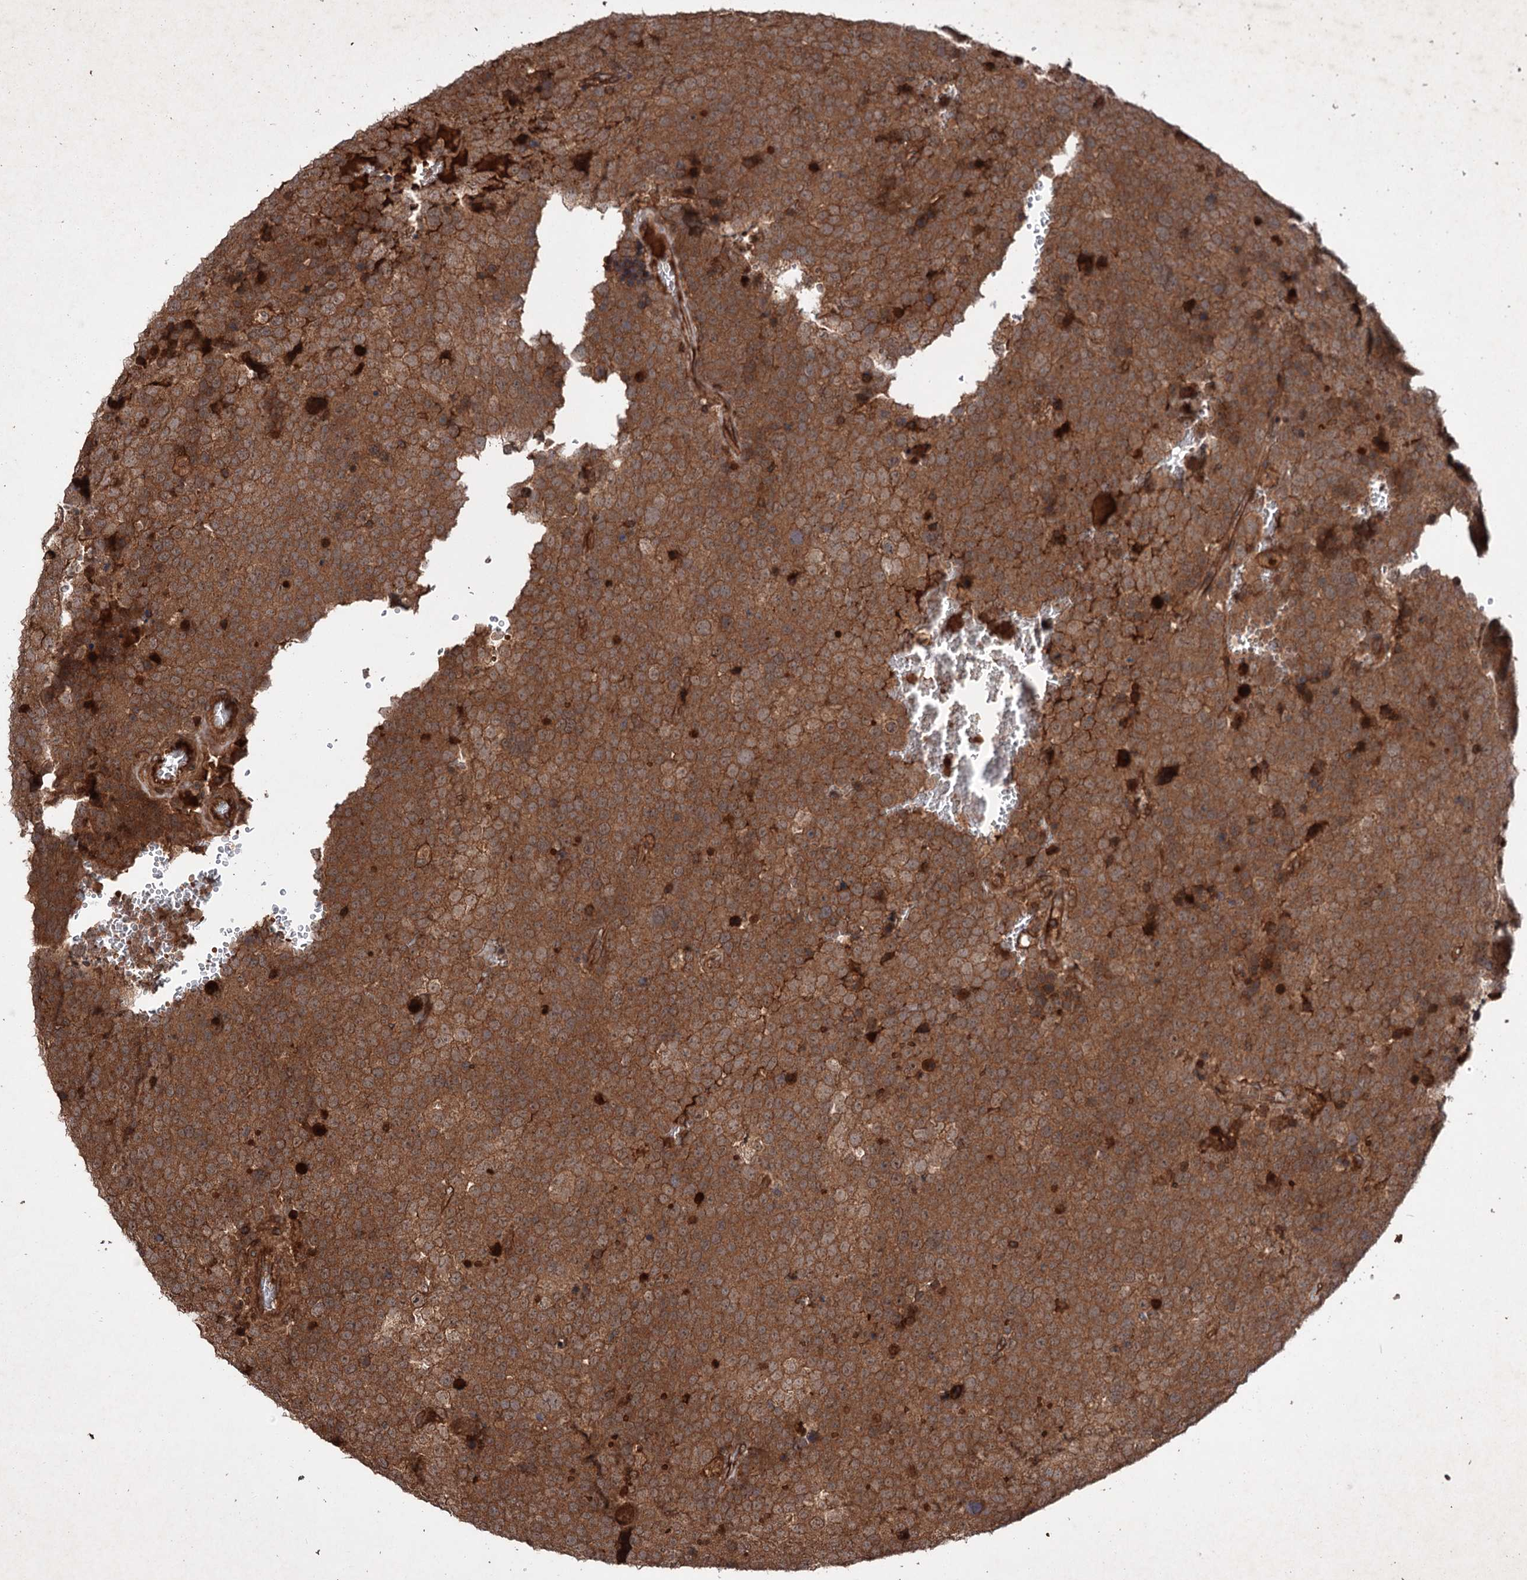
{"staining": {"intensity": "strong", "quantity": ">75%", "location": "cytoplasmic/membranous"}, "tissue": "testis cancer", "cell_type": "Tumor cells", "image_type": "cancer", "snomed": [{"axis": "morphology", "description": "Seminoma, NOS"}, {"axis": "topography", "description": "Testis"}], "caption": "Testis cancer (seminoma) was stained to show a protein in brown. There is high levels of strong cytoplasmic/membranous positivity in approximately >75% of tumor cells.", "gene": "ADK", "patient": {"sex": "male", "age": 71}}